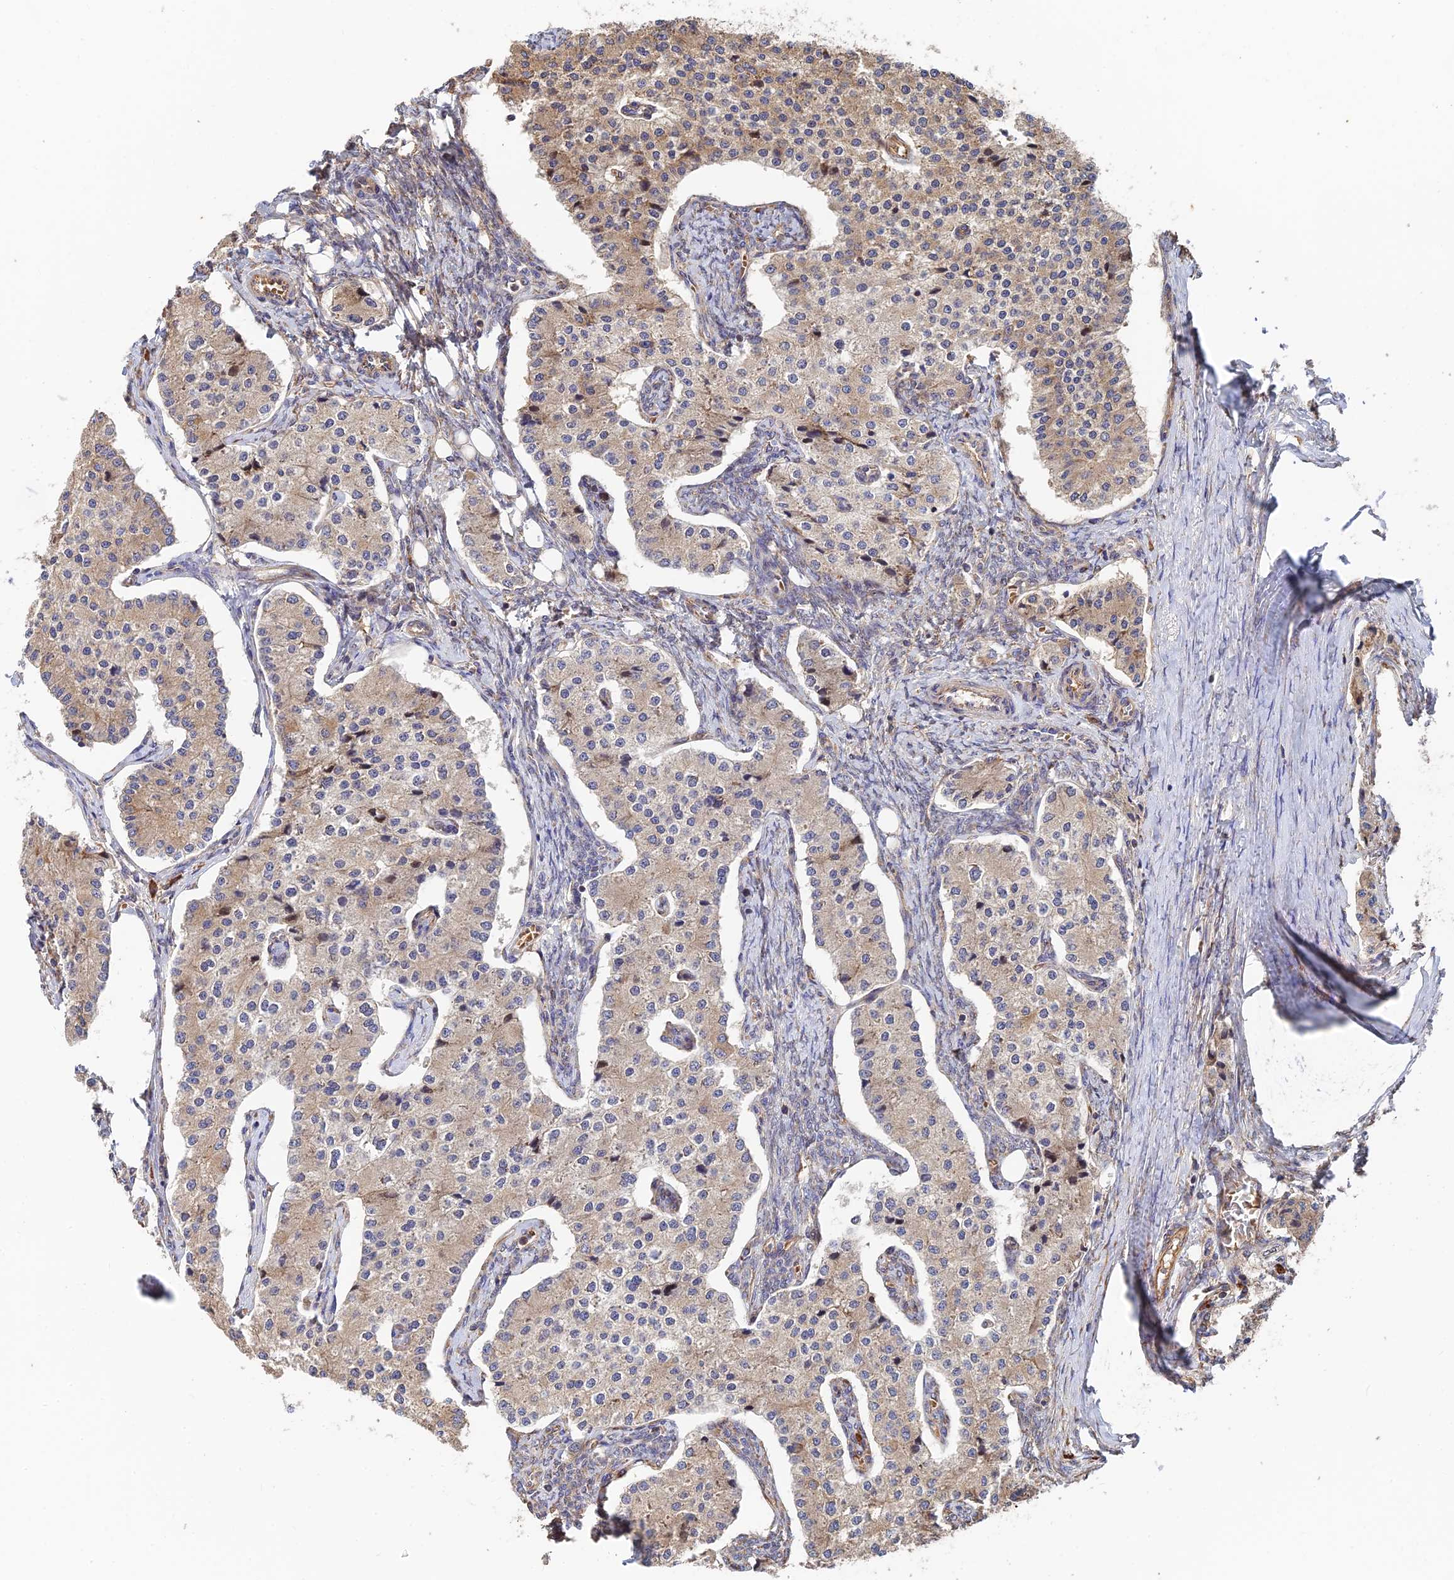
{"staining": {"intensity": "weak", "quantity": "25%-75%", "location": "cytoplasmic/membranous"}, "tissue": "carcinoid", "cell_type": "Tumor cells", "image_type": "cancer", "snomed": [{"axis": "morphology", "description": "Carcinoid, malignant, NOS"}, {"axis": "topography", "description": "Colon"}], "caption": "Carcinoid (malignant) tissue shows weak cytoplasmic/membranous expression in approximately 25%-75% of tumor cells, visualized by immunohistochemistry.", "gene": "WBP11", "patient": {"sex": "female", "age": 52}}